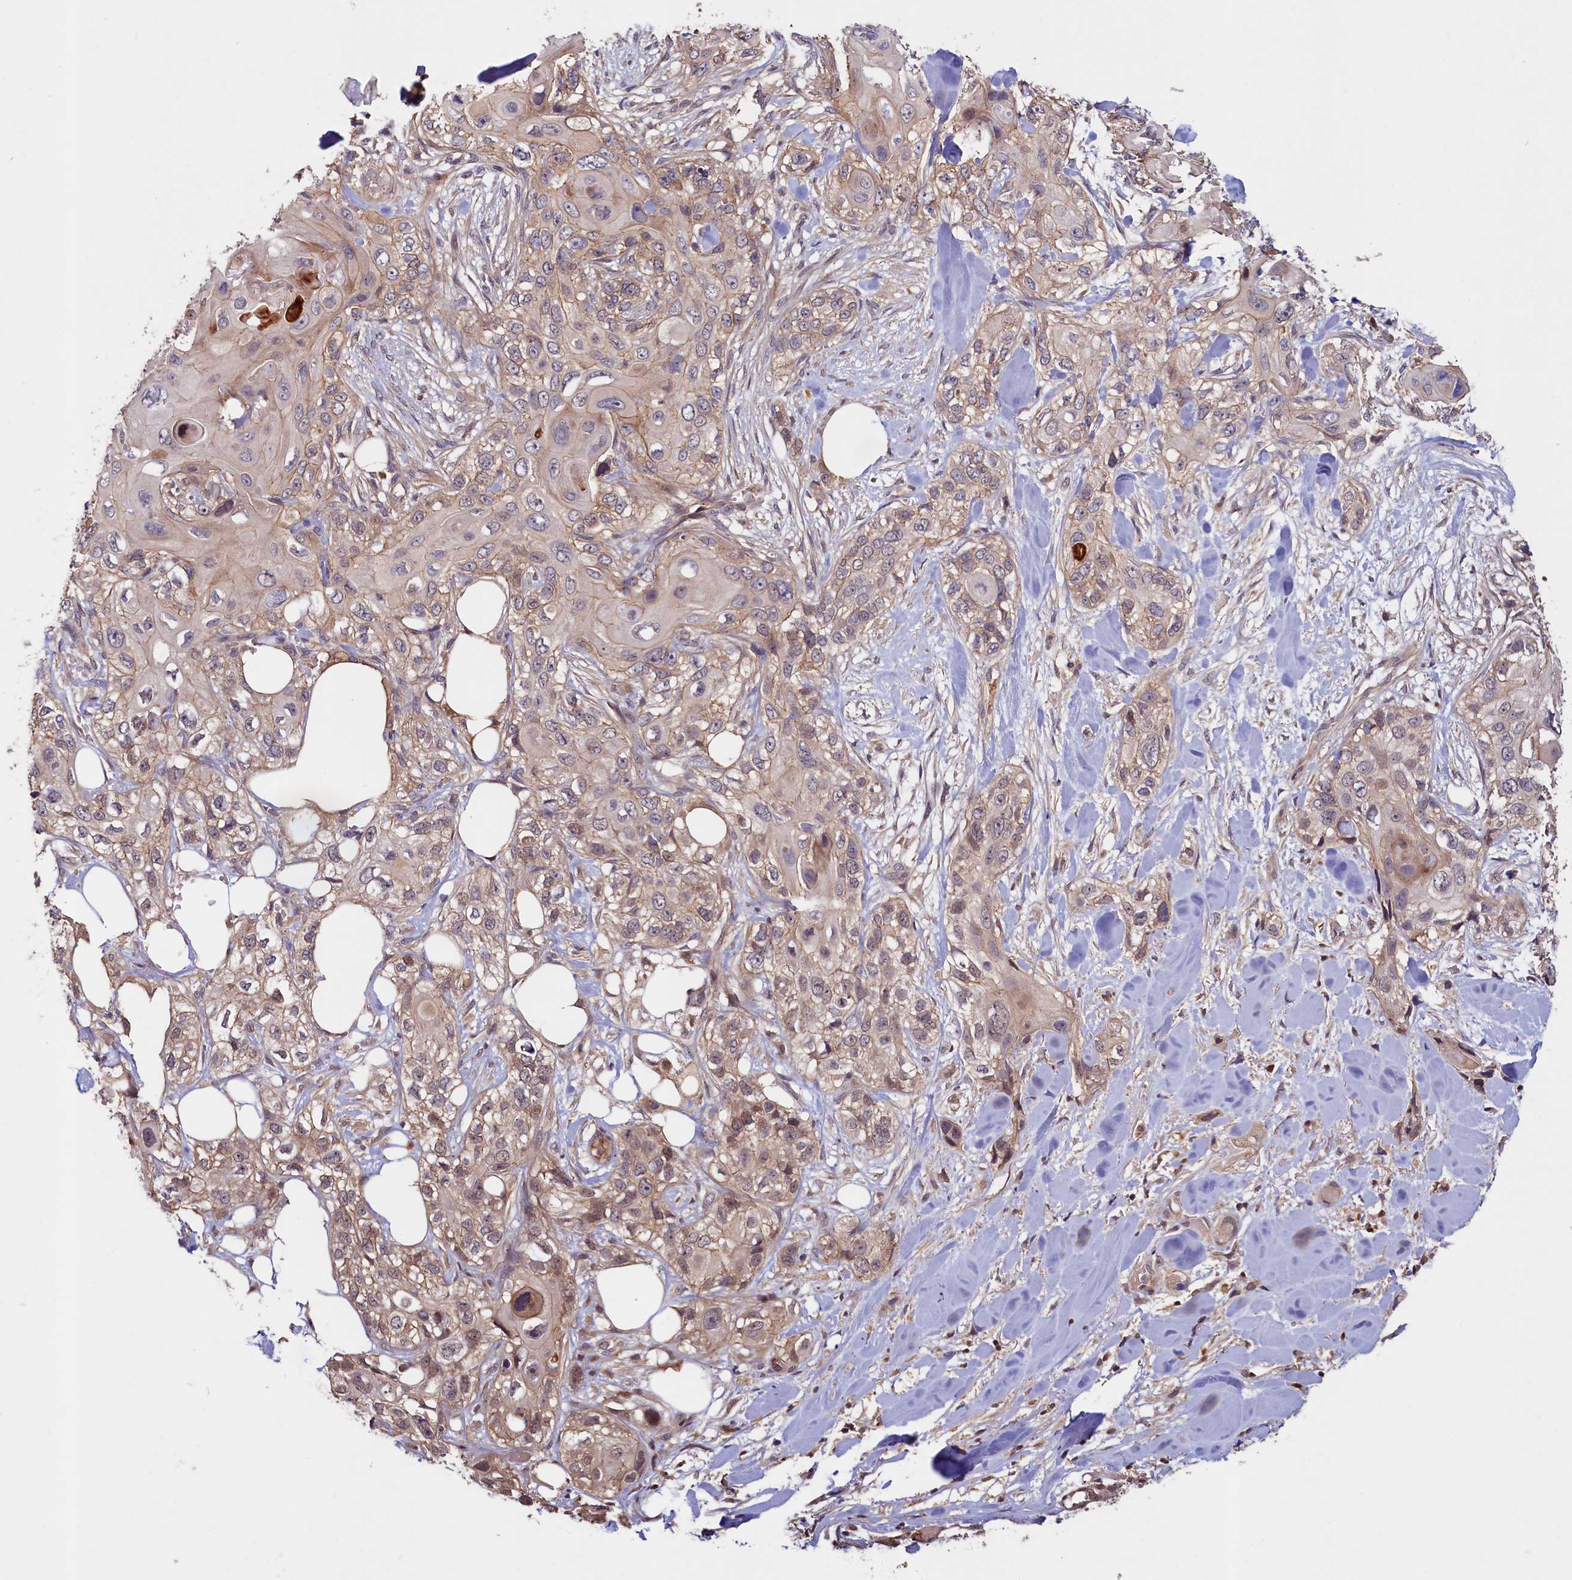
{"staining": {"intensity": "weak", "quantity": "25%-75%", "location": "cytoplasmic/membranous,nuclear"}, "tissue": "skin cancer", "cell_type": "Tumor cells", "image_type": "cancer", "snomed": [{"axis": "morphology", "description": "Normal tissue, NOS"}, {"axis": "morphology", "description": "Squamous cell carcinoma, NOS"}, {"axis": "topography", "description": "Skin"}], "caption": "Squamous cell carcinoma (skin) stained for a protein displays weak cytoplasmic/membranous and nuclear positivity in tumor cells.", "gene": "DUOXA1", "patient": {"sex": "male", "age": 72}}